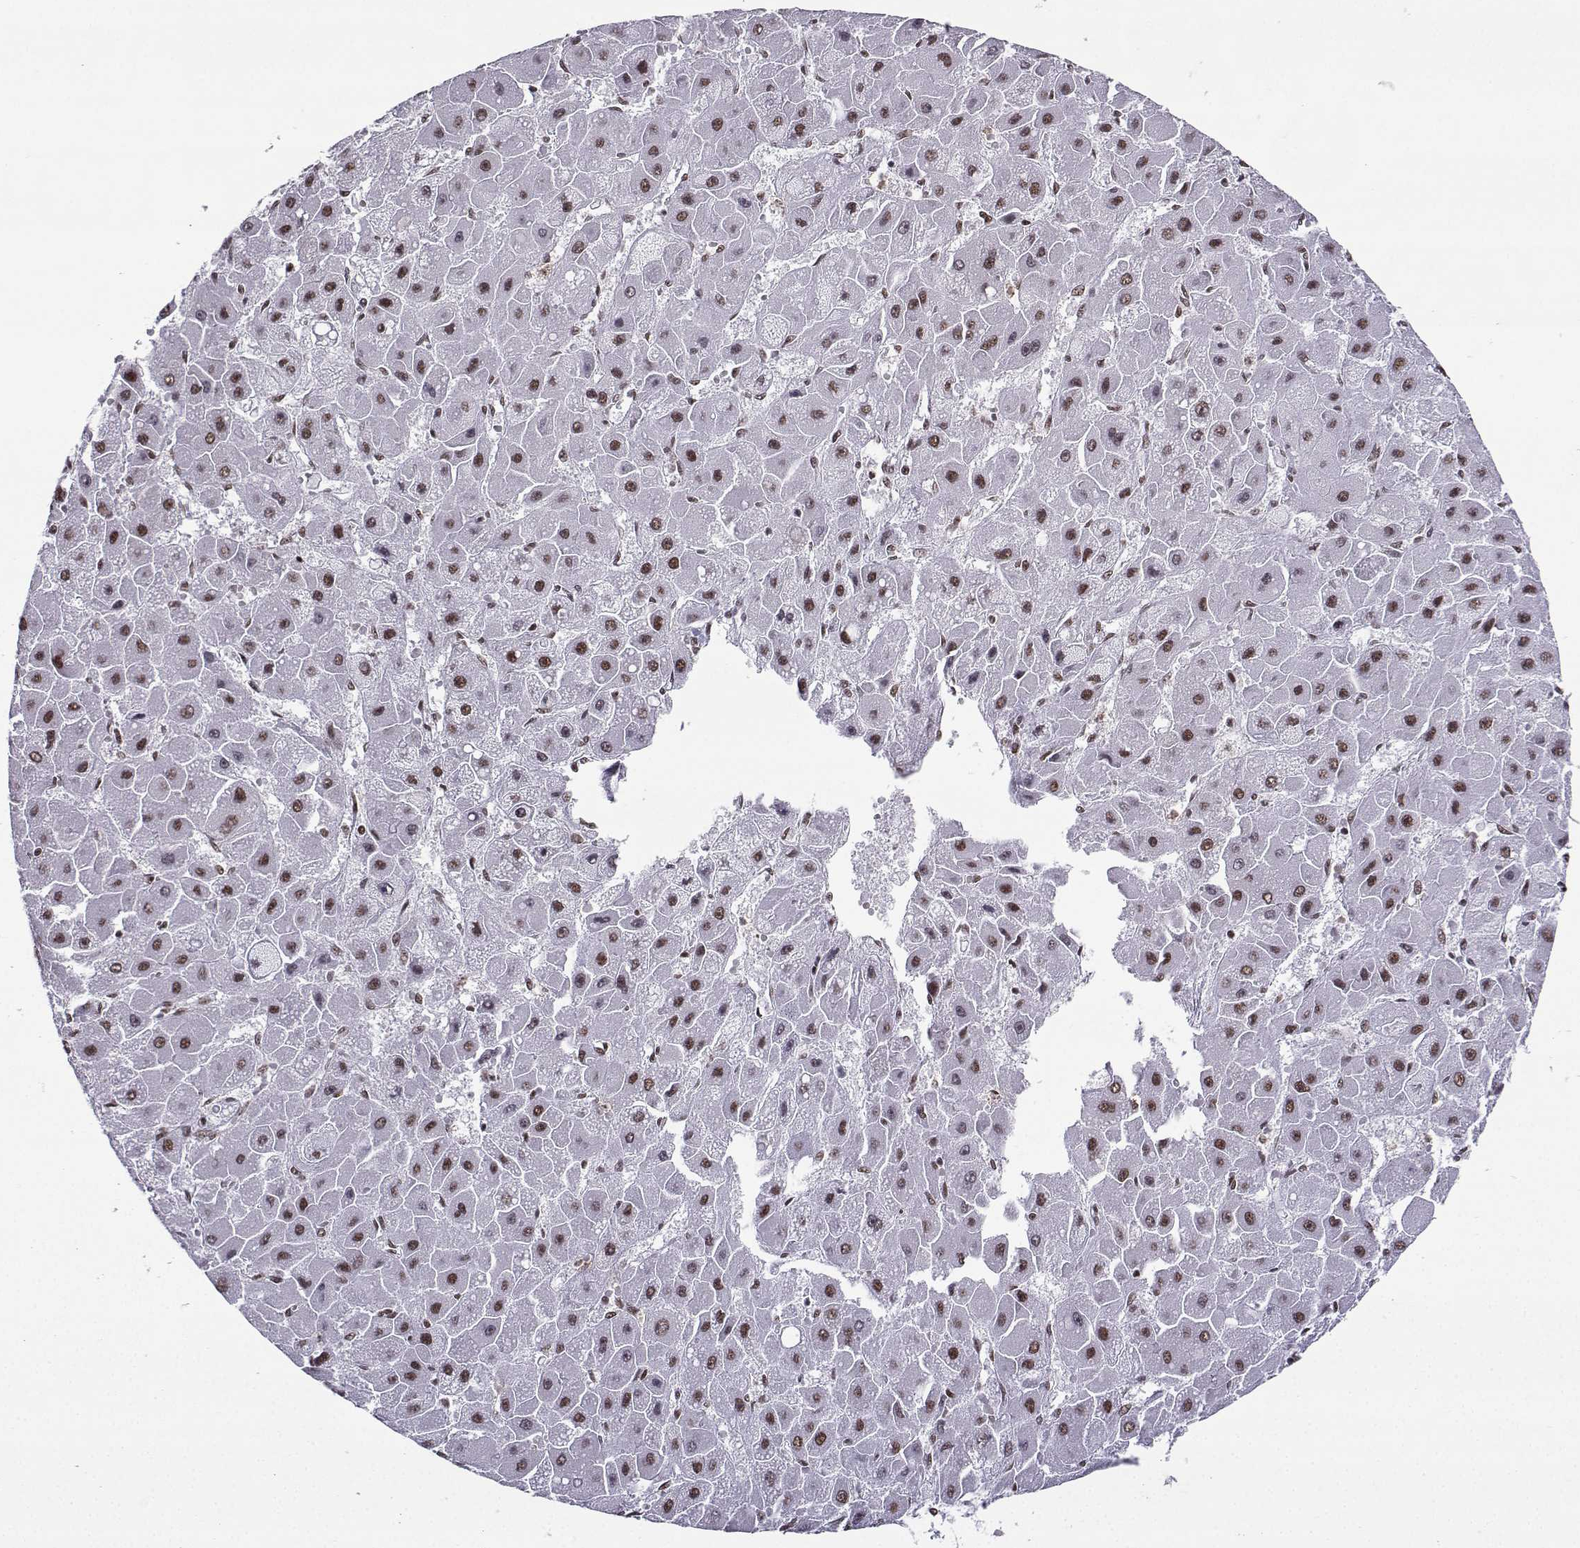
{"staining": {"intensity": "moderate", "quantity": "25%-75%", "location": "nuclear"}, "tissue": "liver cancer", "cell_type": "Tumor cells", "image_type": "cancer", "snomed": [{"axis": "morphology", "description": "Carcinoma, Hepatocellular, NOS"}, {"axis": "topography", "description": "Liver"}], "caption": "Immunohistochemical staining of human liver cancer reveals medium levels of moderate nuclear protein expression in about 25%-75% of tumor cells. (brown staining indicates protein expression, while blue staining denotes nuclei).", "gene": "SNRPB2", "patient": {"sex": "female", "age": 25}}